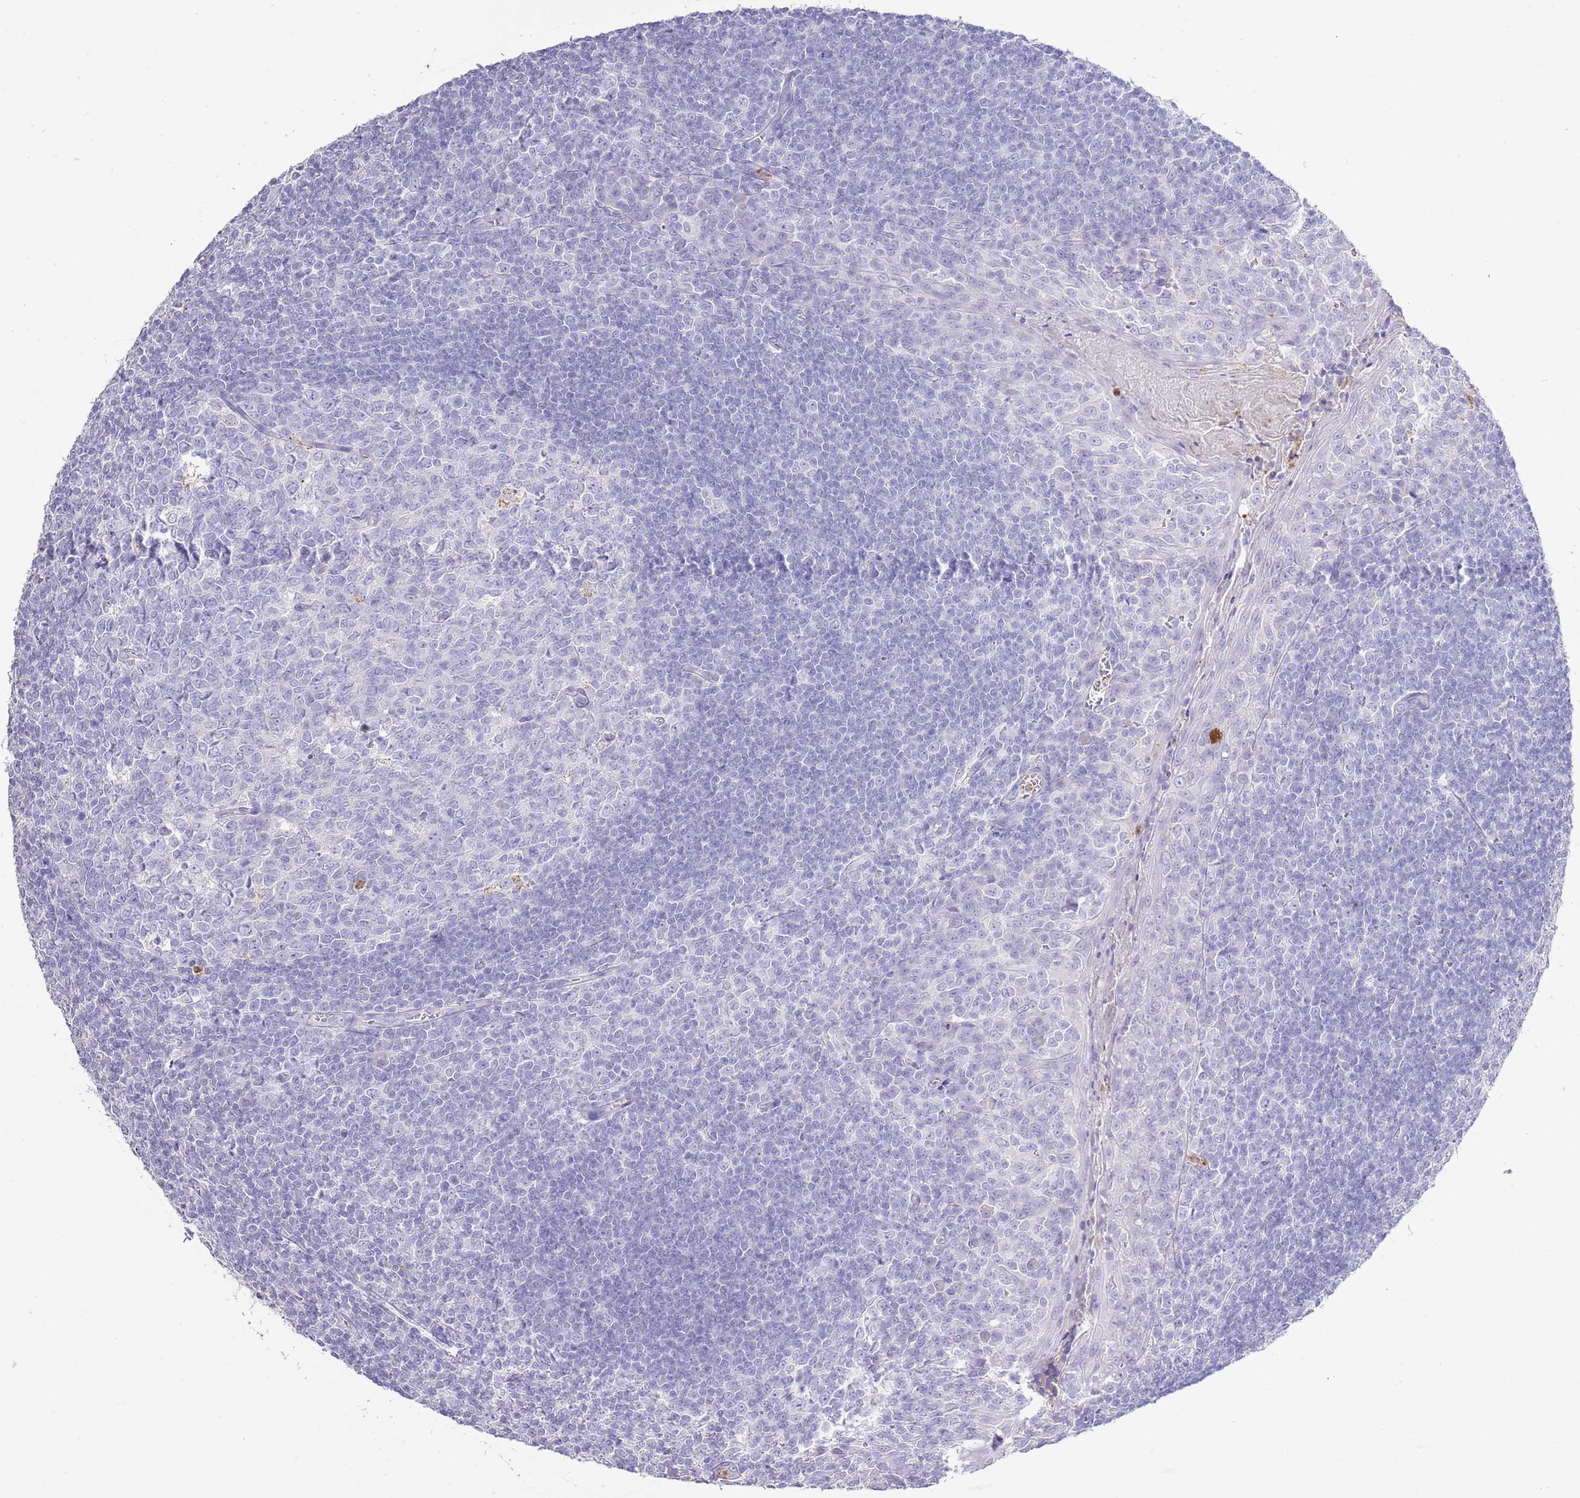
{"staining": {"intensity": "negative", "quantity": "none", "location": "none"}, "tissue": "tonsil", "cell_type": "Germinal center cells", "image_type": "normal", "snomed": [{"axis": "morphology", "description": "Normal tissue, NOS"}, {"axis": "topography", "description": "Tonsil"}], "caption": "Protein analysis of benign tonsil demonstrates no significant staining in germinal center cells. (IHC, brightfield microscopy, high magnification).", "gene": "OR2Z1", "patient": {"sex": "male", "age": 27}}